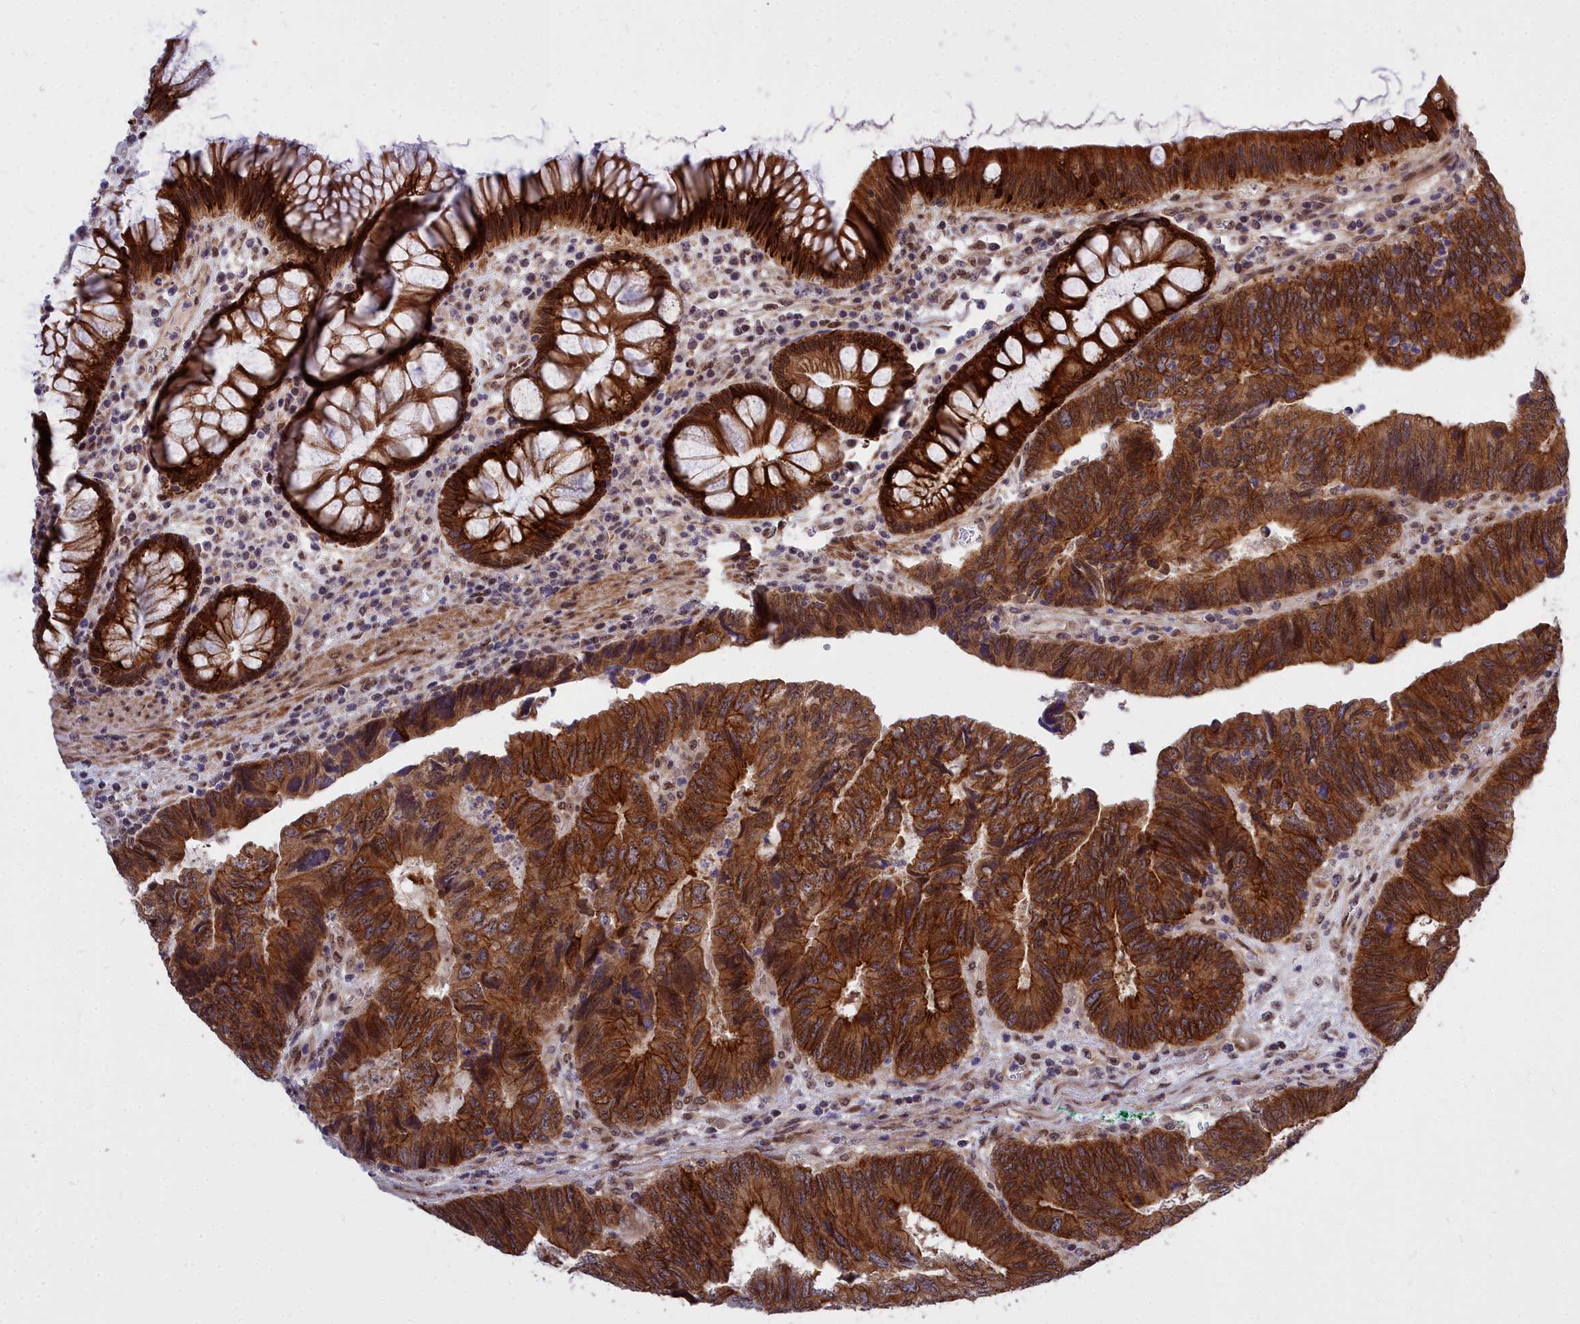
{"staining": {"intensity": "strong", "quantity": ">75%", "location": "cytoplasmic/membranous"}, "tissue": "colorectal cancer", "cell_type": "Tumor cells", "image_type": "cancer", "snomed": [{"axis": "morphology", "description": "Adenocarcinoma, NOS"}, {"axis": "topography", "description": "Colon"}], "caption": "The immunohistochemical stain highlights strong cytoplasmic/membranous staining in tumor cells of colorectal cancer (adenocarcinoma) tissue.", "gene": "ABCB8", "patient": {"sex": "female", "age": 67}}